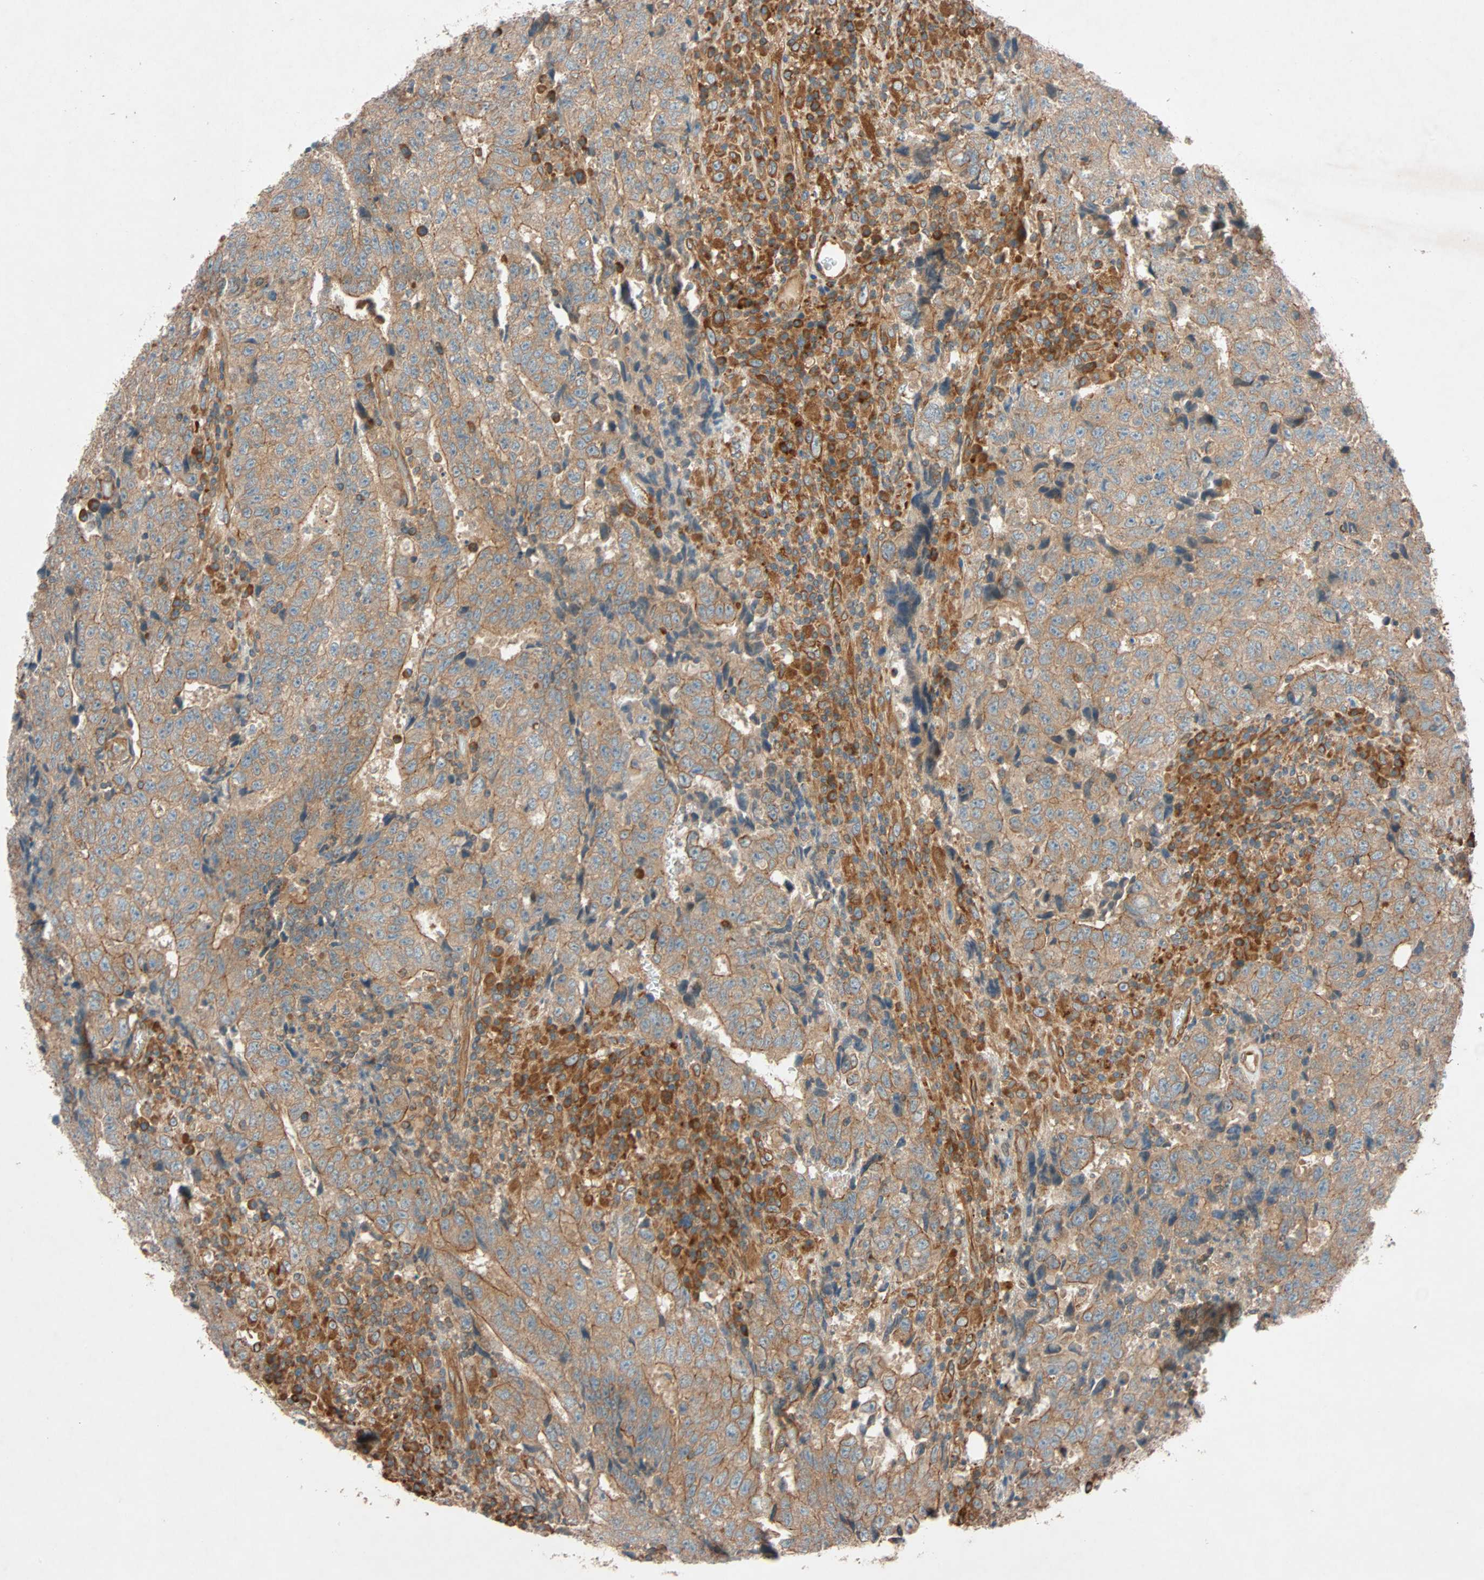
{"staining": {"intensity": "moderate", "quantity": ">75%", "location": "cytoplasmic/membranous"}, "tissue": "testis cancer", "cell_type": "Tumor cells", "image_type": "cancer", "snomed": [{"axis": "morphology", "description": "Necrosis, NOS"}, {"axis": "morphology", "description": "Carcinoma, Embryonal, NOS"}, {"axis": "topography", "description": "Testis"}], "caption": "DAB (3,3'-diaminobenzidine) immunohistochemical staining of testis cancer shows moderate cytoplasmic/membranous protein staining in about >75% of tumor cells. The staining was performed using DAB (3,3'-diaminobenzidine) to visualize the protein expression in brown, while the nuclei were stained in blue with hematoxylin (Magnification: 20x).", "gene": "PHYH", "patient": {"sex": "male", "age": 19}}